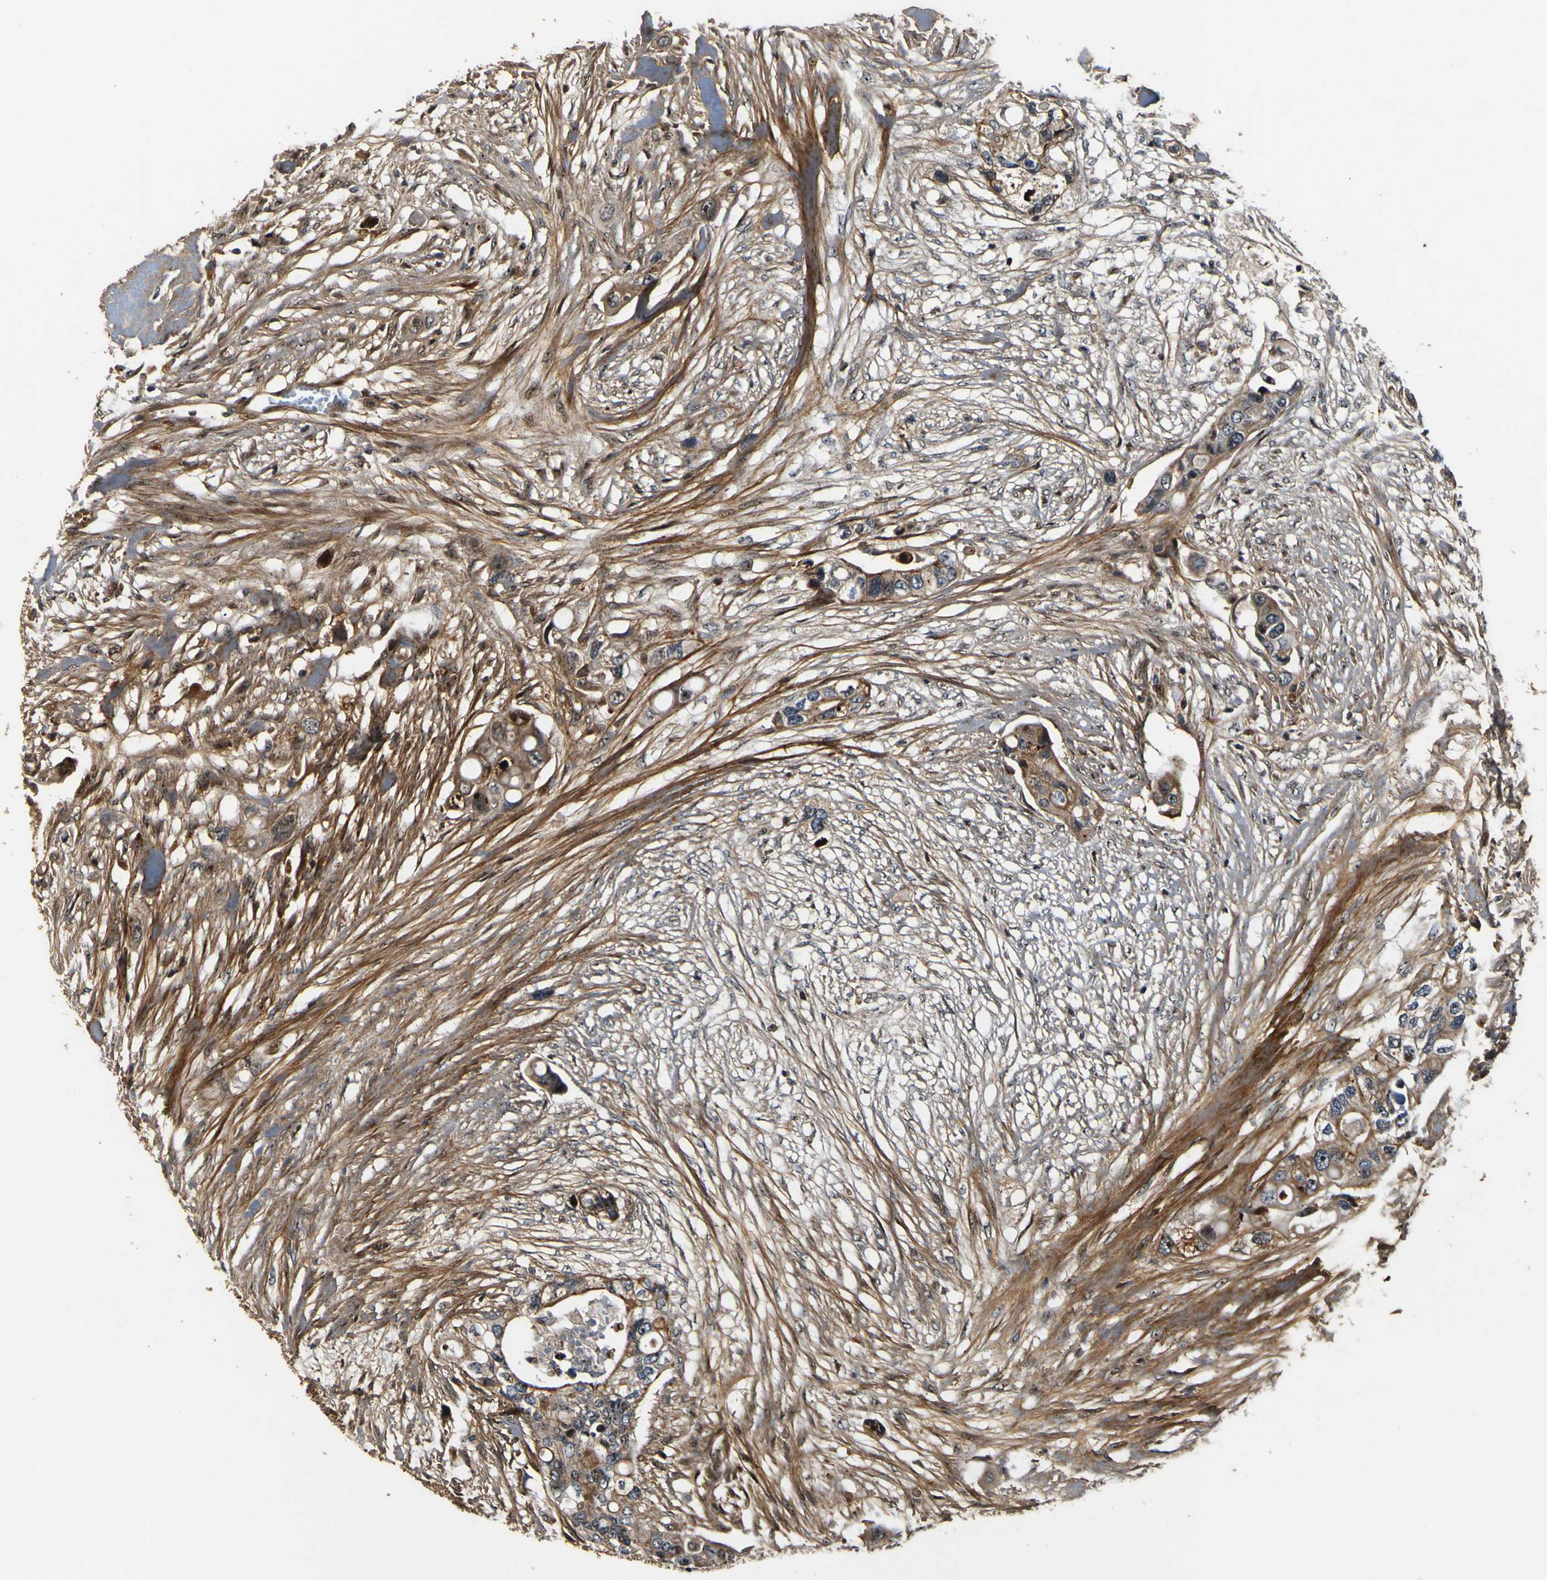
{"staining": {"intensity": "moderate", "quantity": ">75%", "location": "cytoplasmic/membranous"}, "tissue": "colorectal cancer", "cell_type": "Tumor cells", "image_type": "cancer", "snomed": [{"axis": "morphology", "description": "Adenocarcinoma, NOS"}, {"axis": "topography", "description": "Colon"}], "caption": "Adenocarcinoma (colorectal) was stained to show a protein in brown. There is medium levels of moderate cytoplasmic/membranous positivity in approximately >75% of tumor cells. Nuclei are stained in blue.", "gene": "LRP4", "patient": {"sex": "female", "age": 57}}